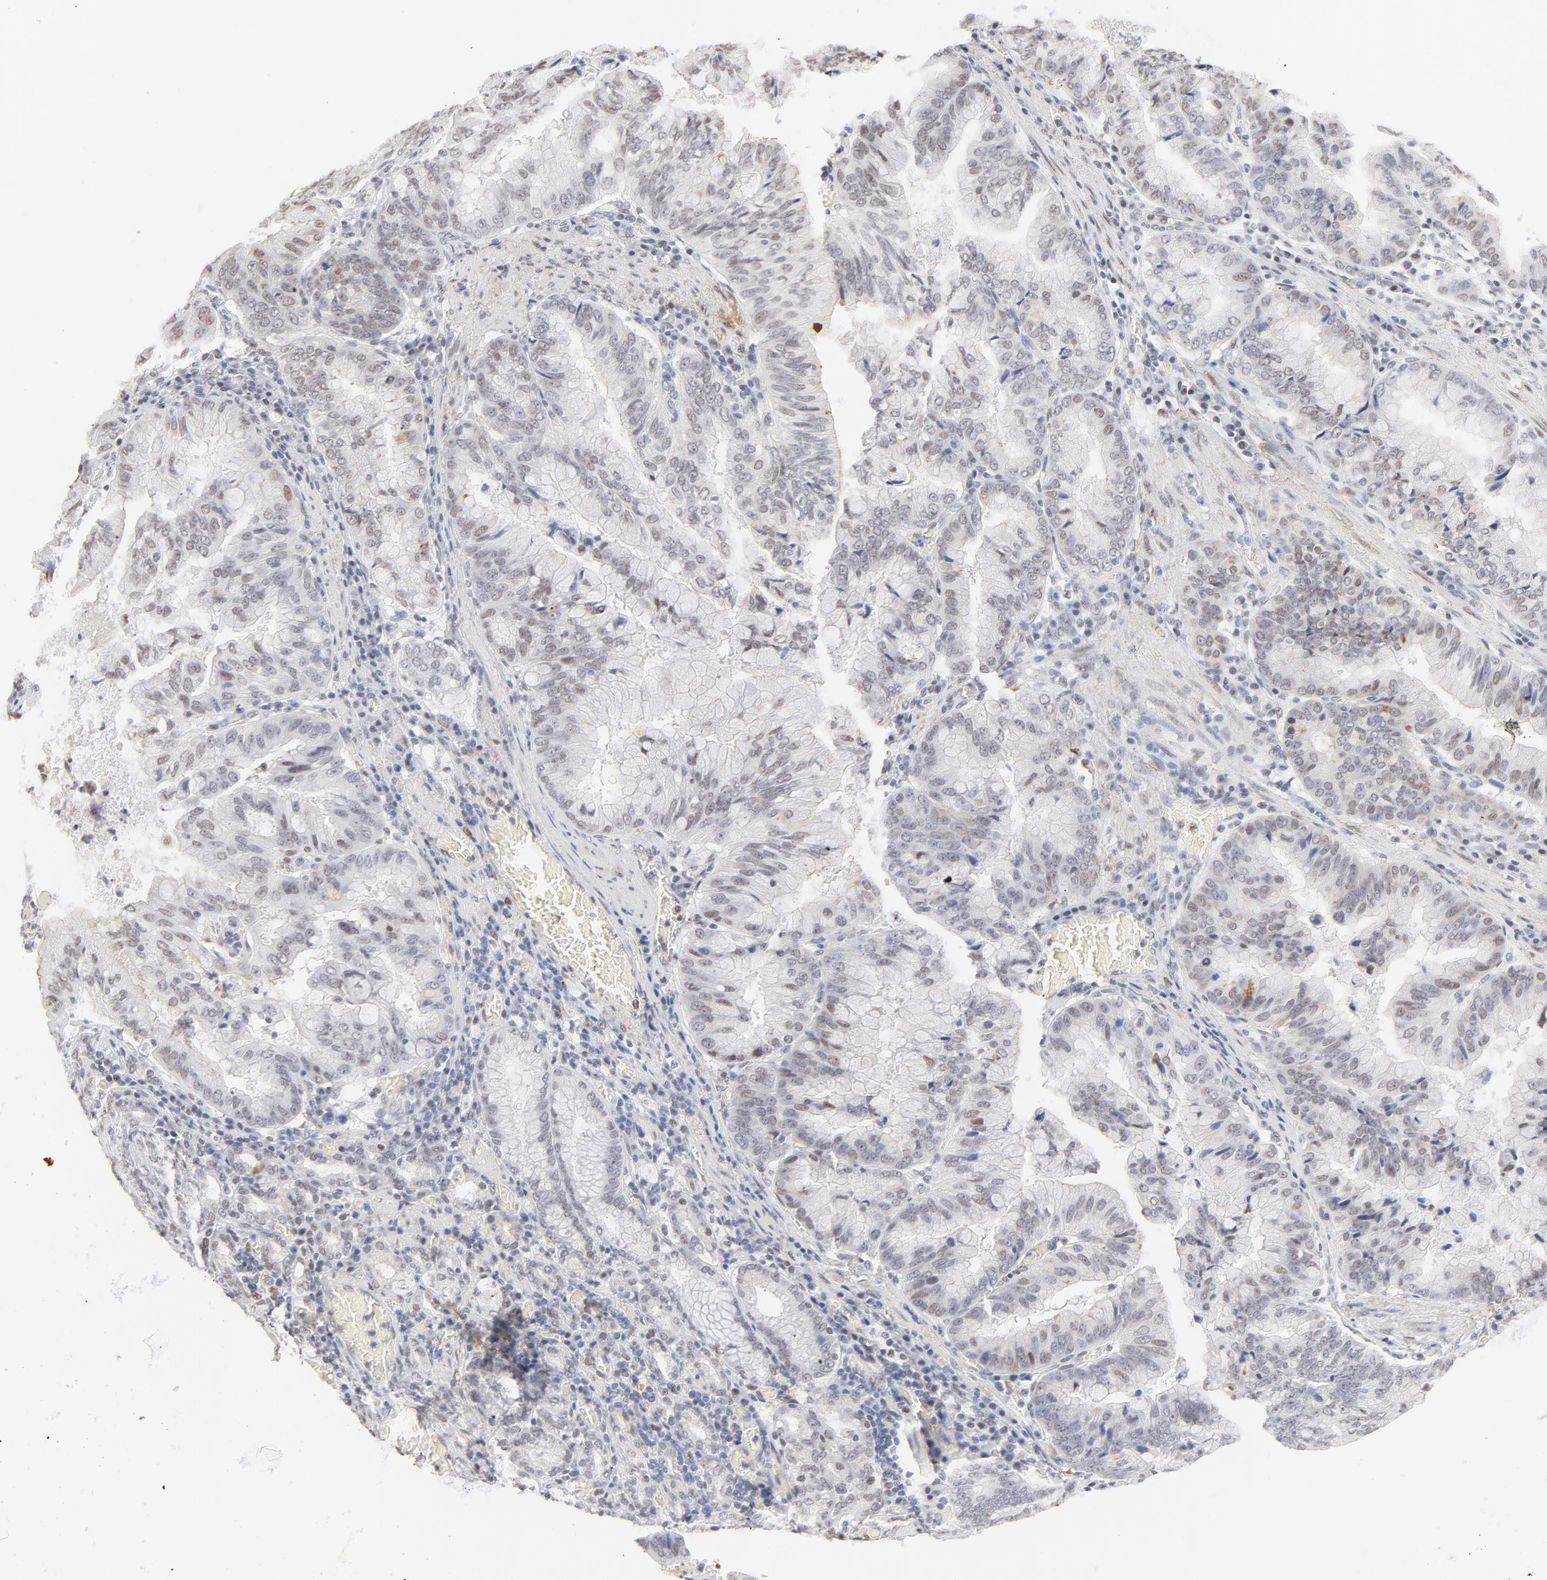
{"staining": {"intensity": "weak", "quantity": "<25%", "location": "nuclear"}, "tissue": "stomach cancer", "cell_type": "Tumor cells", "image_type": "cancer", "snomed": [{"axis": "morphology", "description": "Adenocarcinoma, NOS"}, {"axis": "topography", "description": "Stomach, upper"}], "caption": "High power microscopy histopathology image of an IHC image of stomach adenocarcinoma, revealing no significant expression in tumor cells. (Brightfield microscopy of DAB immunohistochemistry at high magnification).", "gene": "PBX1", "patient": {"sex": "male", "age": 80}}